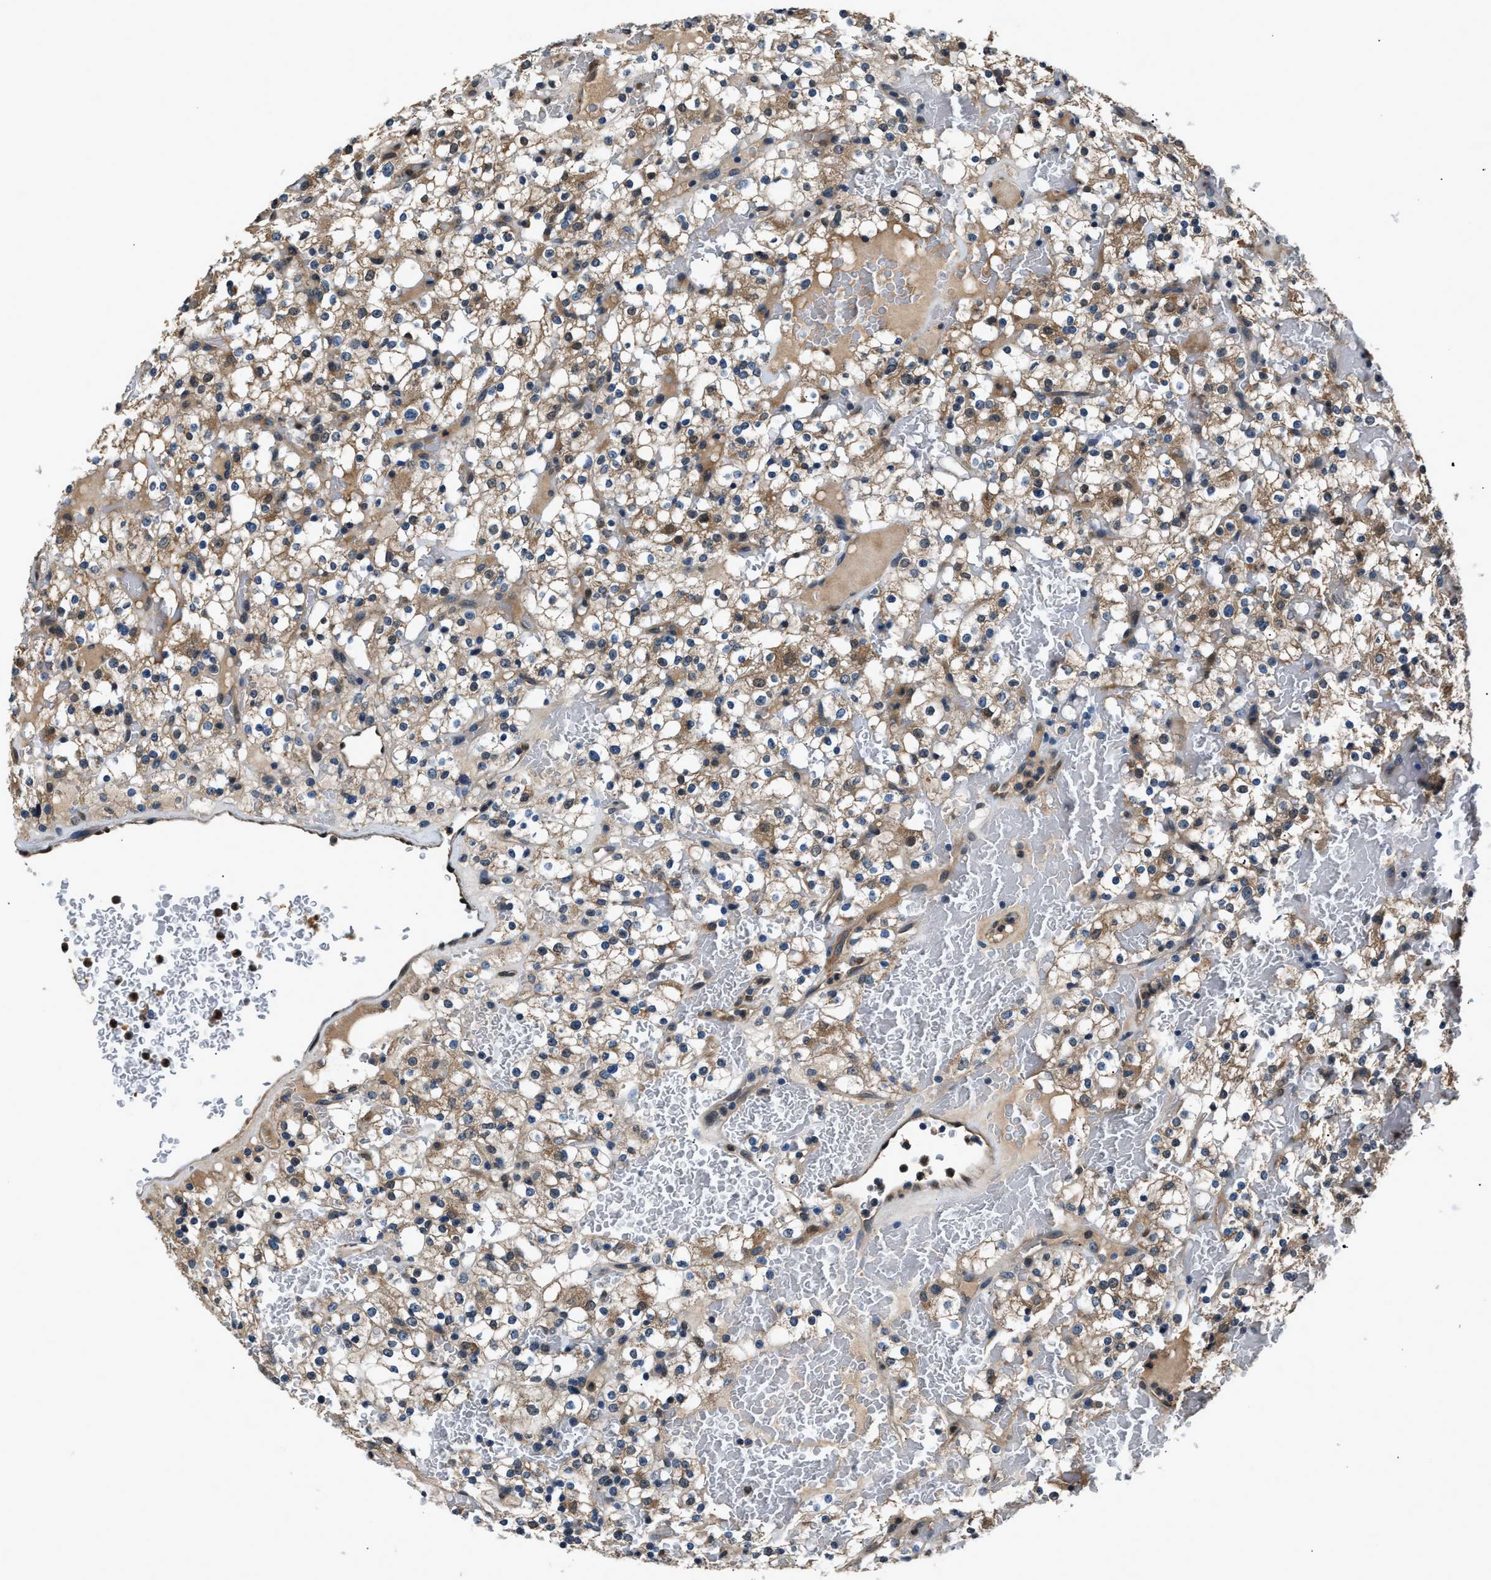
{"staining": {"intensity": "weak", "quantity": ">75%", "location": "cytoplasmic/membranous"}, "tissue": "renal cancer", "cell_type": "Tumor cells", "image_type": "cancer", "snomed": [{"axis": "morphology", "description": "Normal tissue, NOS"}, {"axis": "morphology", "description": "Adenocarcinoma, NOS"}, {"axis": "topography", "description": "Kidney"}], "caption": "There is low levels of weak cytoplasmic/membranous expression in tumor cells of adenocarcinoma (renal), as demonstrated by immunohistochemical staining (brown color).", "gene": "TP53I3", "patient": {"sex": "female", "age": 72}}